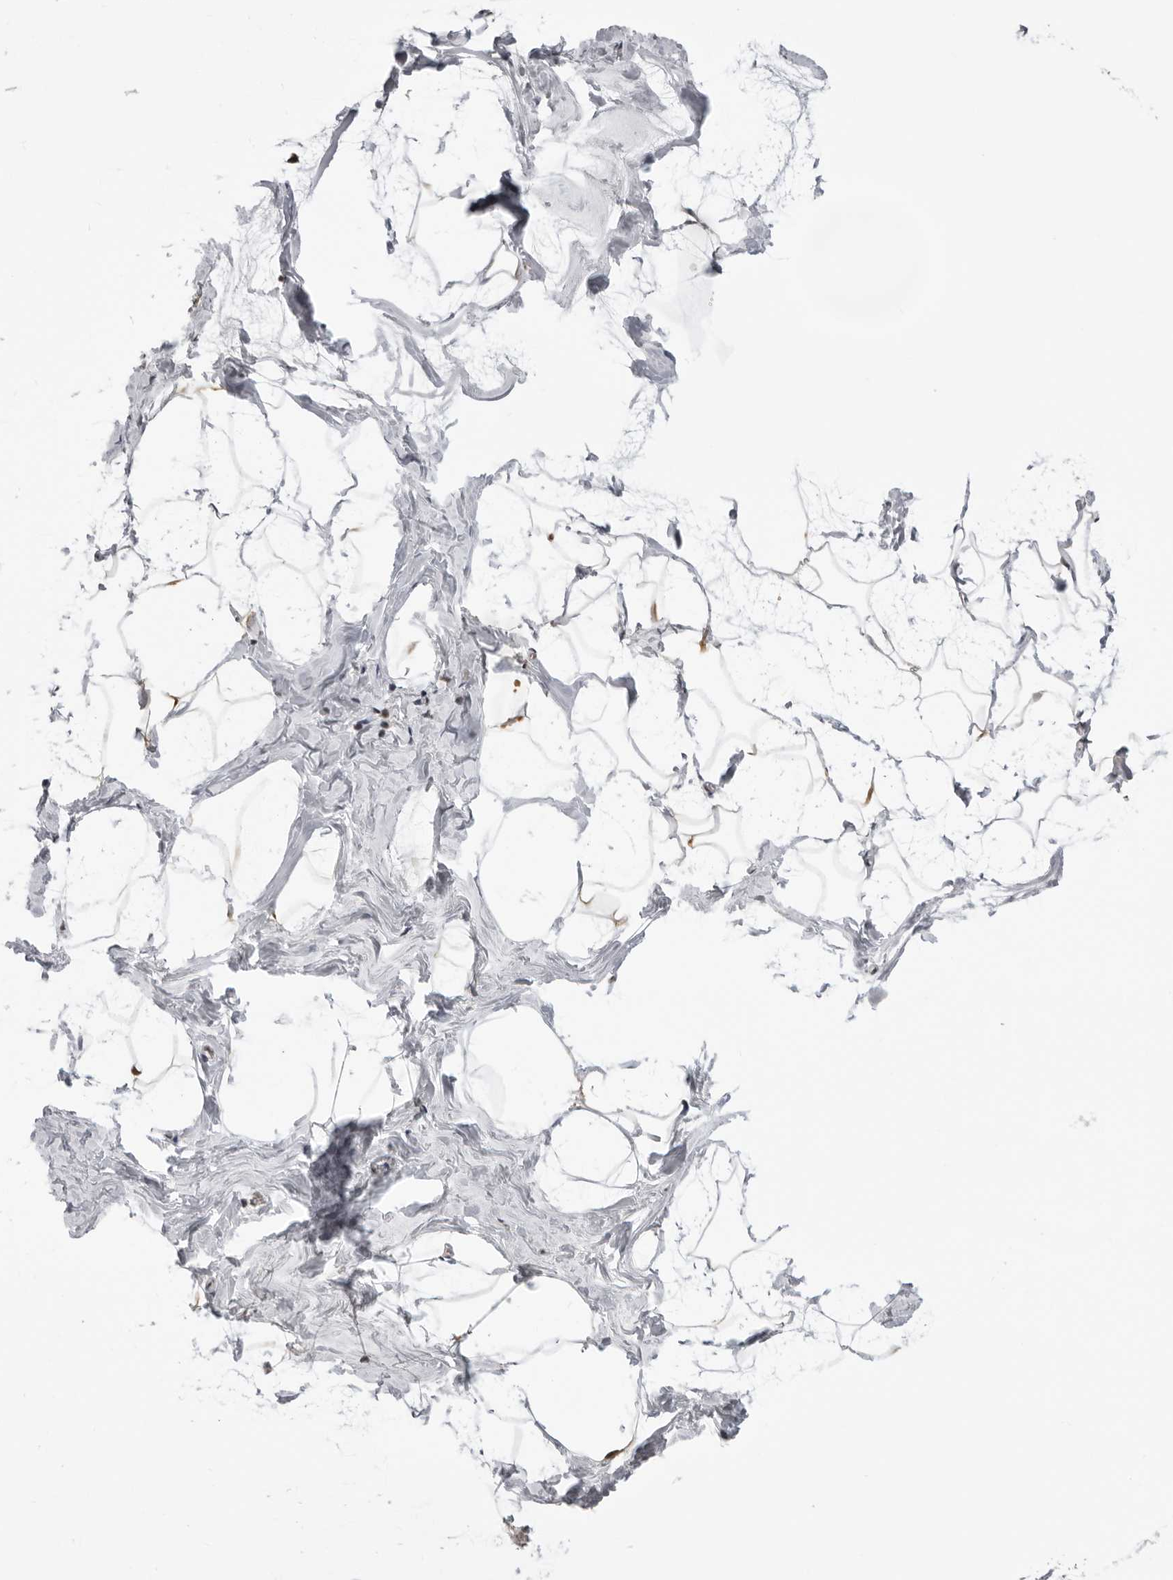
{"staining": {"intensity": "moderate", "quantity": ">75%", "location": "nuclear"}, "tissue": "breast", "cell_type": "Adipocytes", "image_type": "normal", "snomed": [{"axis": "morphology", "description": "Normal tissue, NOS"}, {"axis": "morphology", "description": "Lobular carcinoma"}, {"axis": "topography", "description": "Breast"}], "caption": "A photomicrograph of breast stained for a protein displays moderate nuclear brown staining in adipocytes.", "gene": "SRGAP2", "patient": {"sex": "female", "age": 62}}